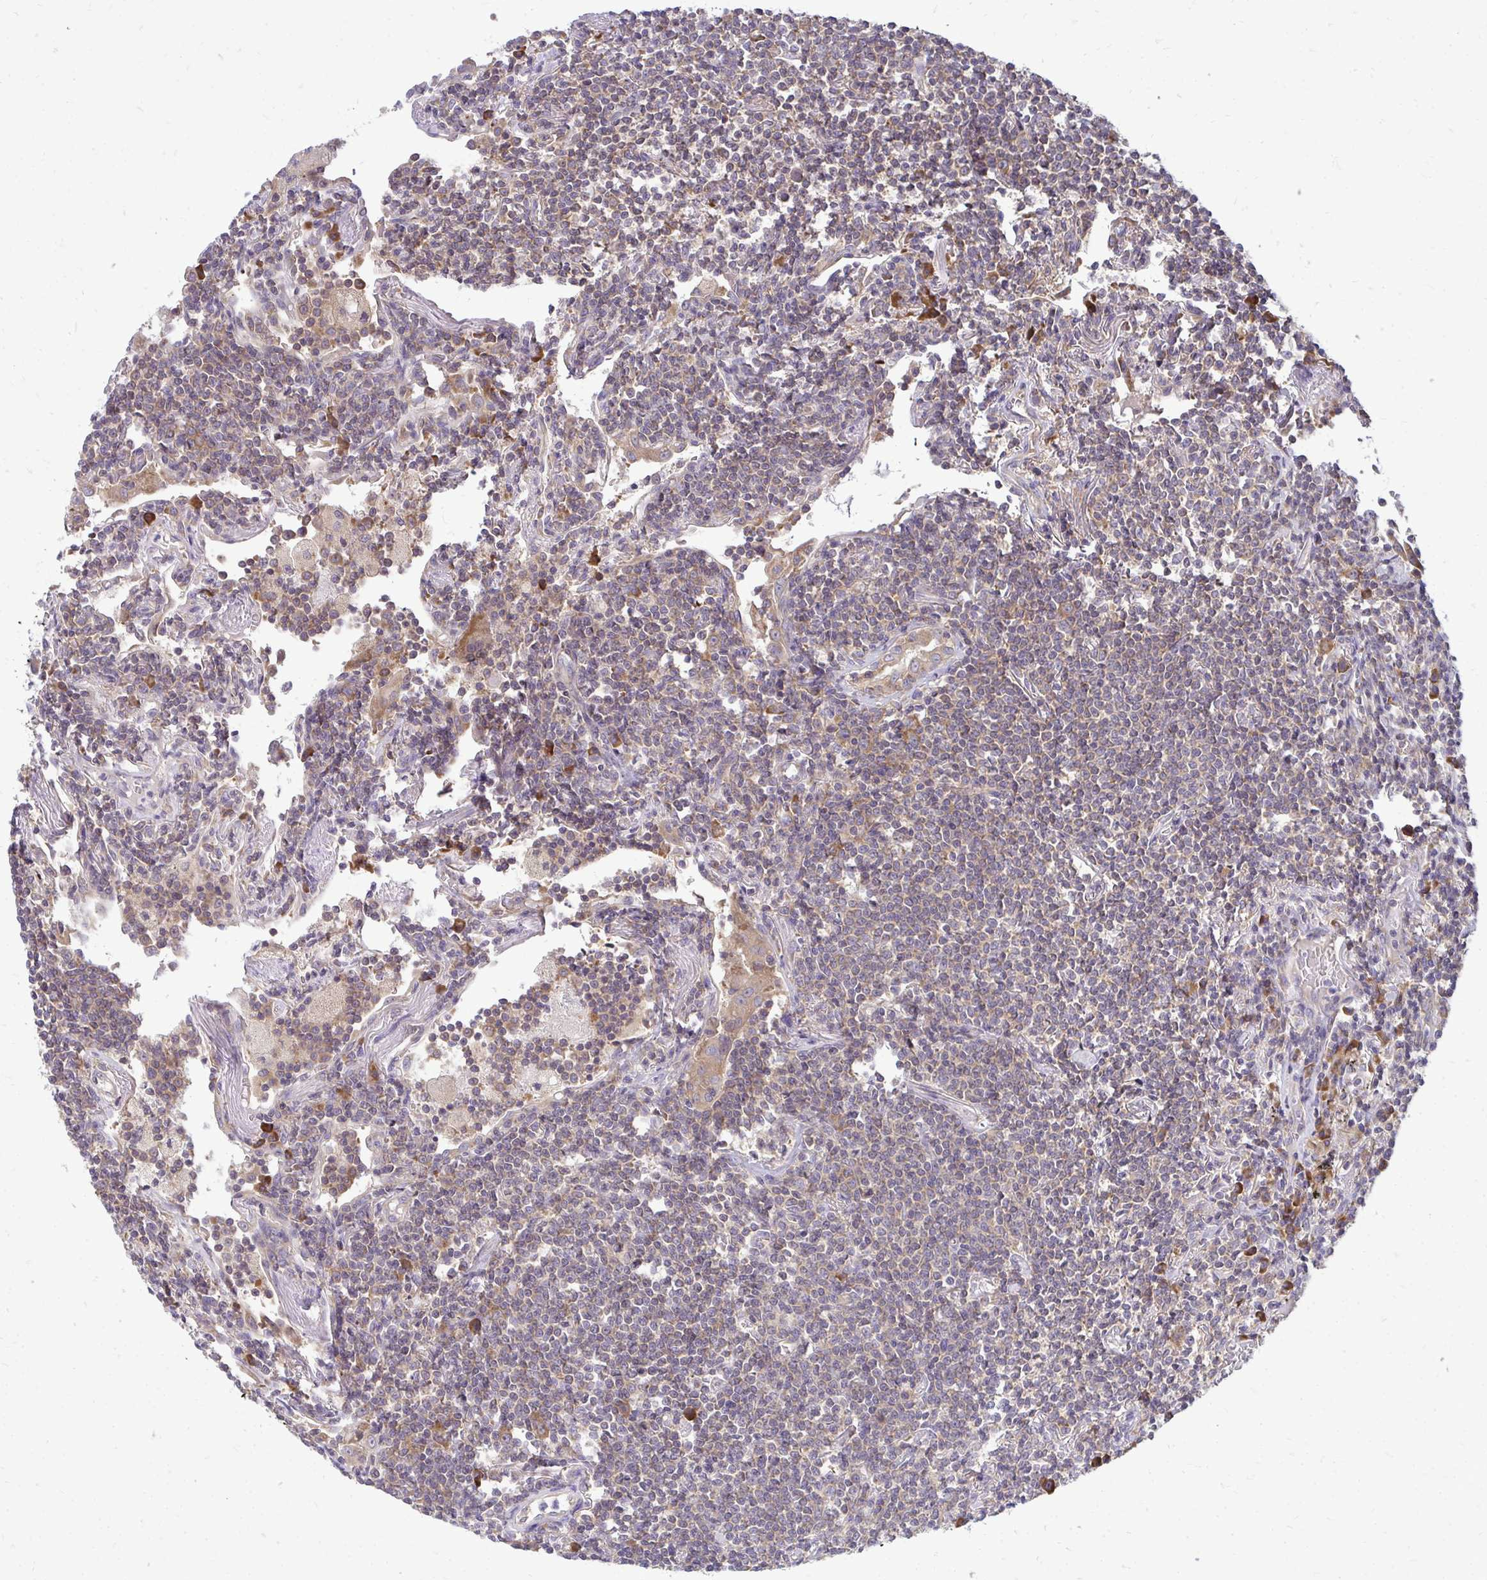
{"staining": {"intensity": "weak", "quantity": "<25%", "location": "cytoplasmic/membranous"}, "tissue": "lymphoma", "cell_type": "Tumor cells", "image_type": "cancer", "snomed": [{"axis": "morphology", "description": "Malignant lymphoma, non-Hodgkin's type, Low grade"}, {"axis": "topography", "description": "Lung"}], "caption": "This histopathology image is of malignant lymphoma, non-Hodgkin's type (low-grade) stained with immunohistochemistry to label a protein in brown with the nuclei are counter-stained blue. There is no expression in tumor cells. Brightfield microscopy of immunohistochemistry stained with DAB (brown) and hematoxylin (blue), captured at high magnification.", "gene": "RPLP2", "patient": {"sex": "female", "age": 71}}